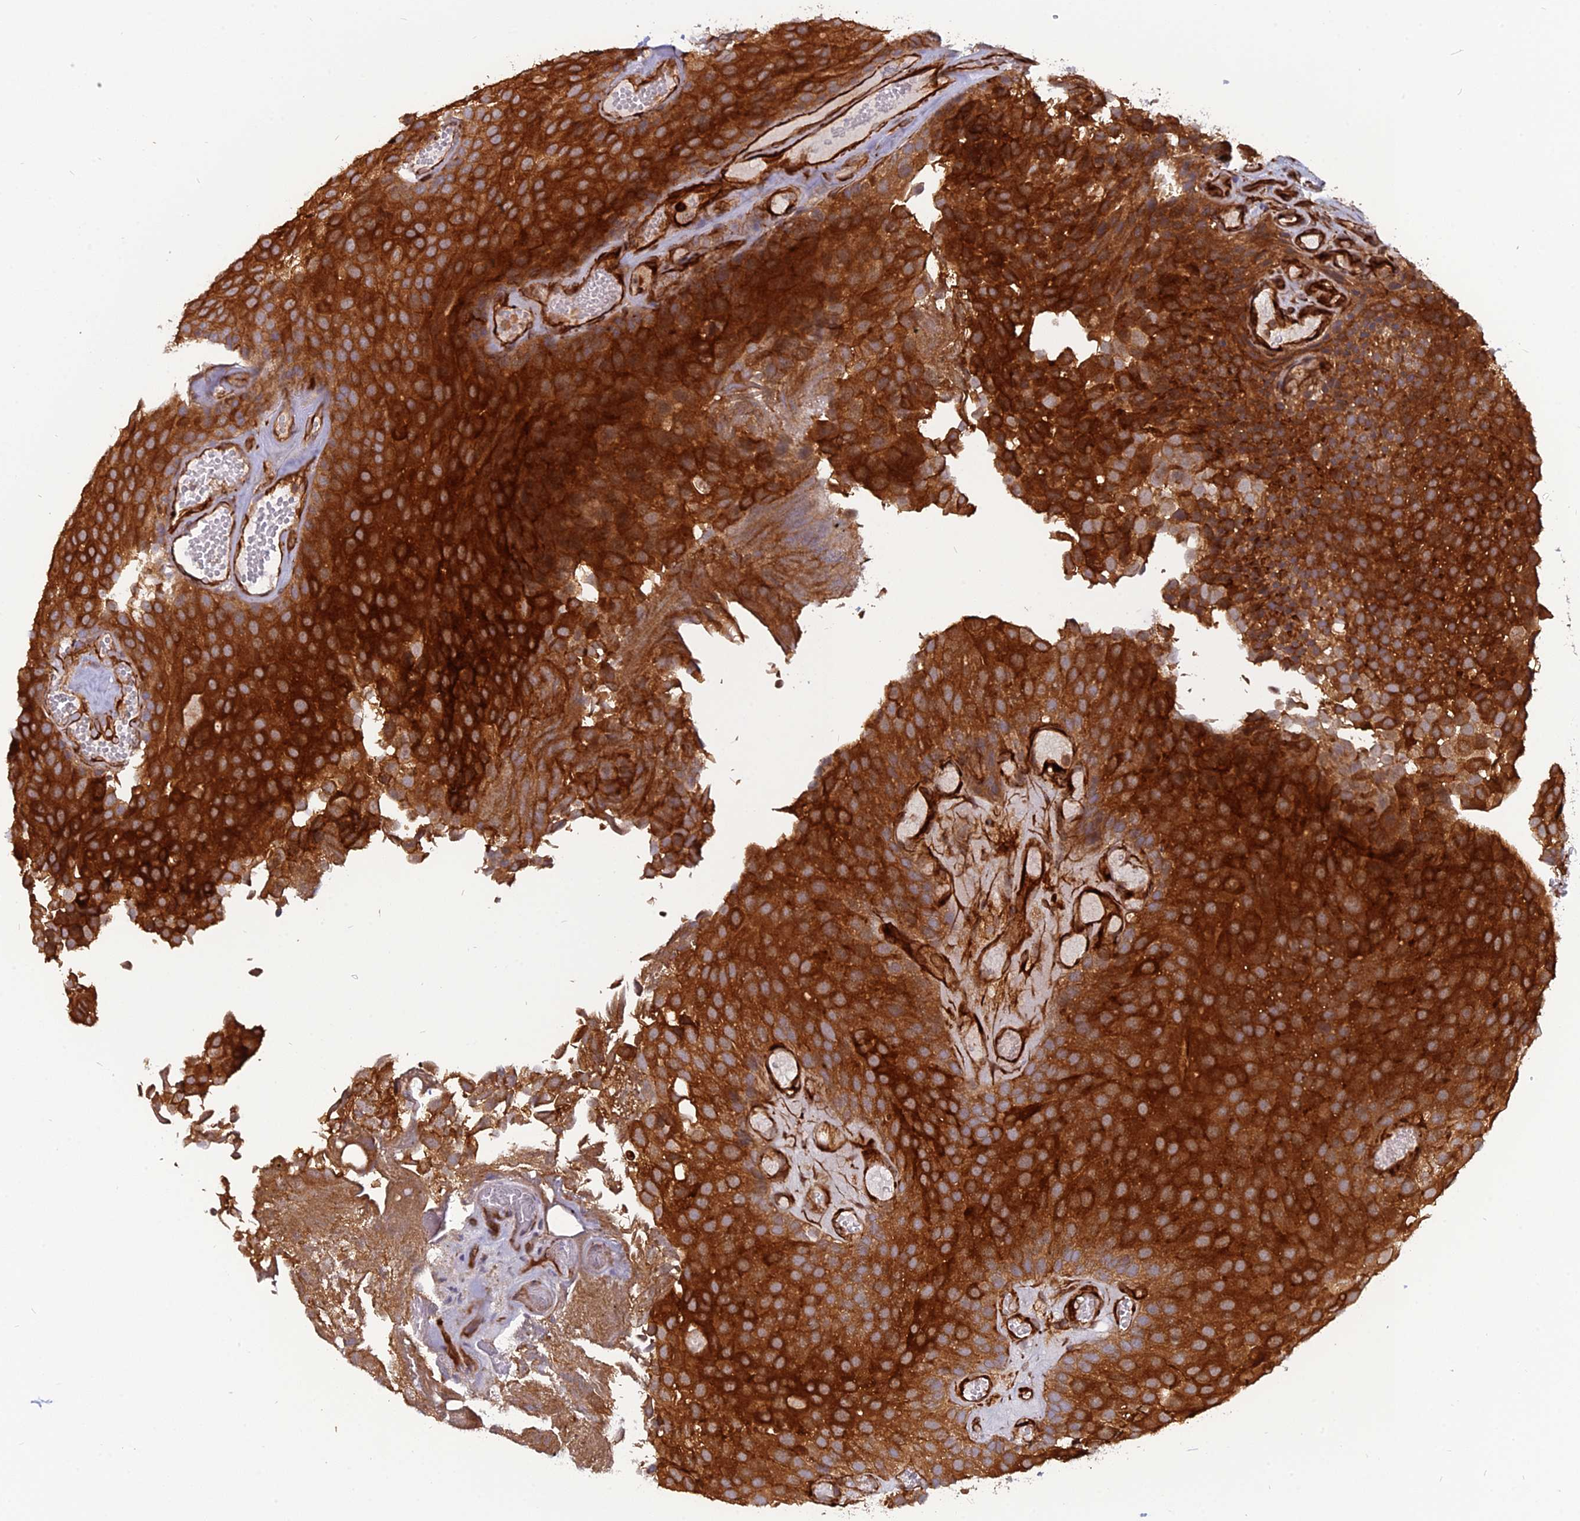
{"staining": {"intensity": "strong", "quantity": ">75%", "location": "cytoplasmic/membranous"}, "tissue": "urothelial cancer", "cell_type": "Tumor cells", "image_type": "cancer", "snomed": [{"axis": "morphology", "description": "Urothelial carcinoma, Low grade"}, {"axis": "topography", "description": "Urinary bladder"}], "caption": "A histopathology image of human urothelial cancer stained for a protein exhibits strong cytoplasmic/membranous brown staining in tumor cells.", "gene": "PHLDB3", "patient": {"sex": "male", "age": 89}}